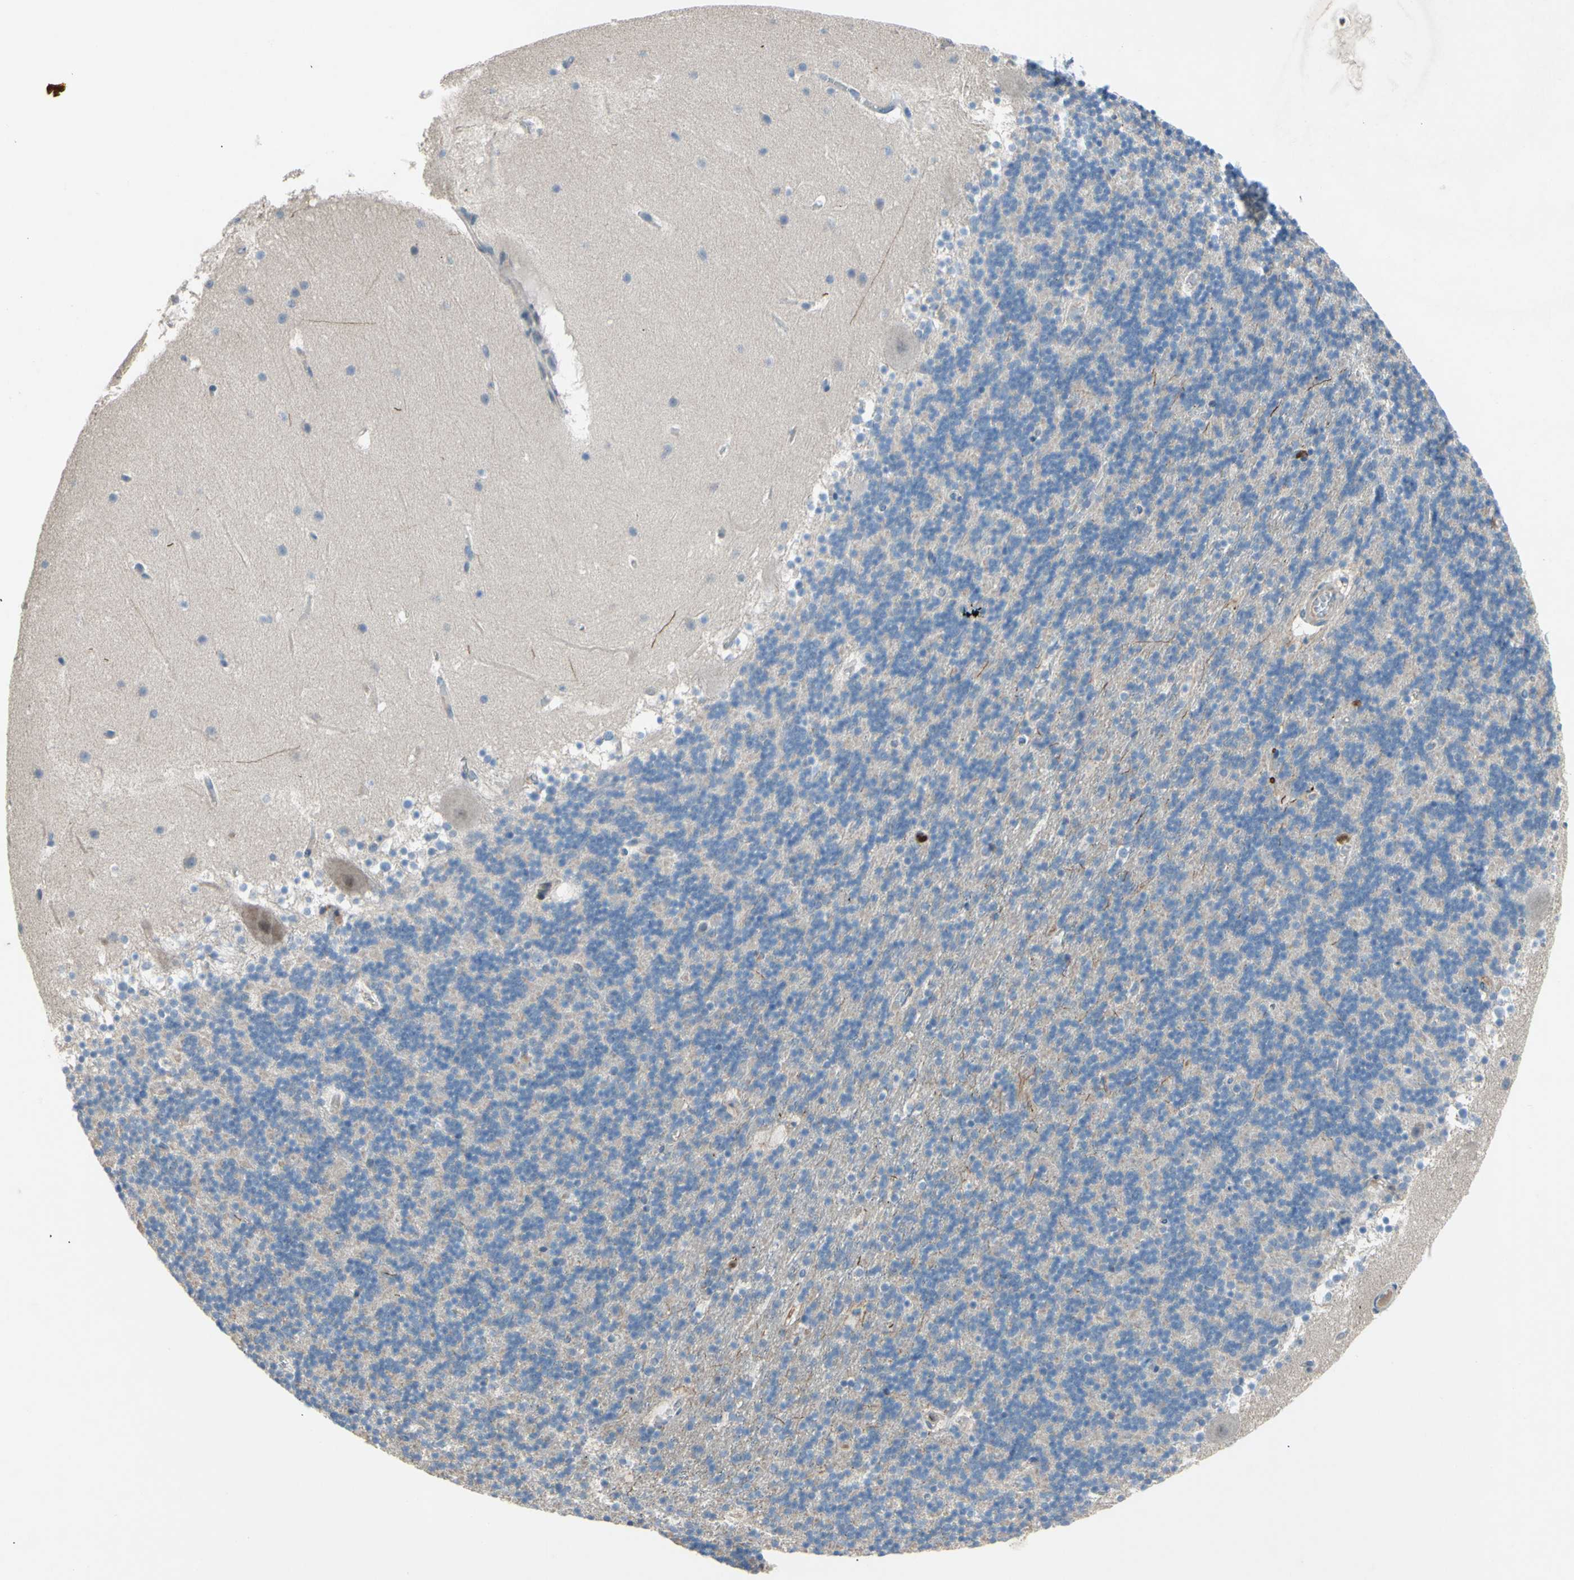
{"staining": {"intensity": "weak", "quantity": ">75%", "location": "cytoplasmic/membranous"}, "tissue": "cerebellum", "cell_type": "Cells in granular layer", "image_type": "normal", "snomed": [{"axis": "morphology", "description": "Normal tissue, NOS"}, {"axis": "topography", "description": "Cerebellum"}], "caption": "DAB immunohistochemical staining of unremarkable cerebellum reveals weak cytoplasmic/membranous protein expression in about >75% of cells in granular layer. The staining was performed using DAB to visualize the protein expression in brown, while the nuclei were stained in blue with hematoxylin (Magnification: 20x).", "gene": "GRAMD2B", "patient": {"sex": "male", "age": 45}}